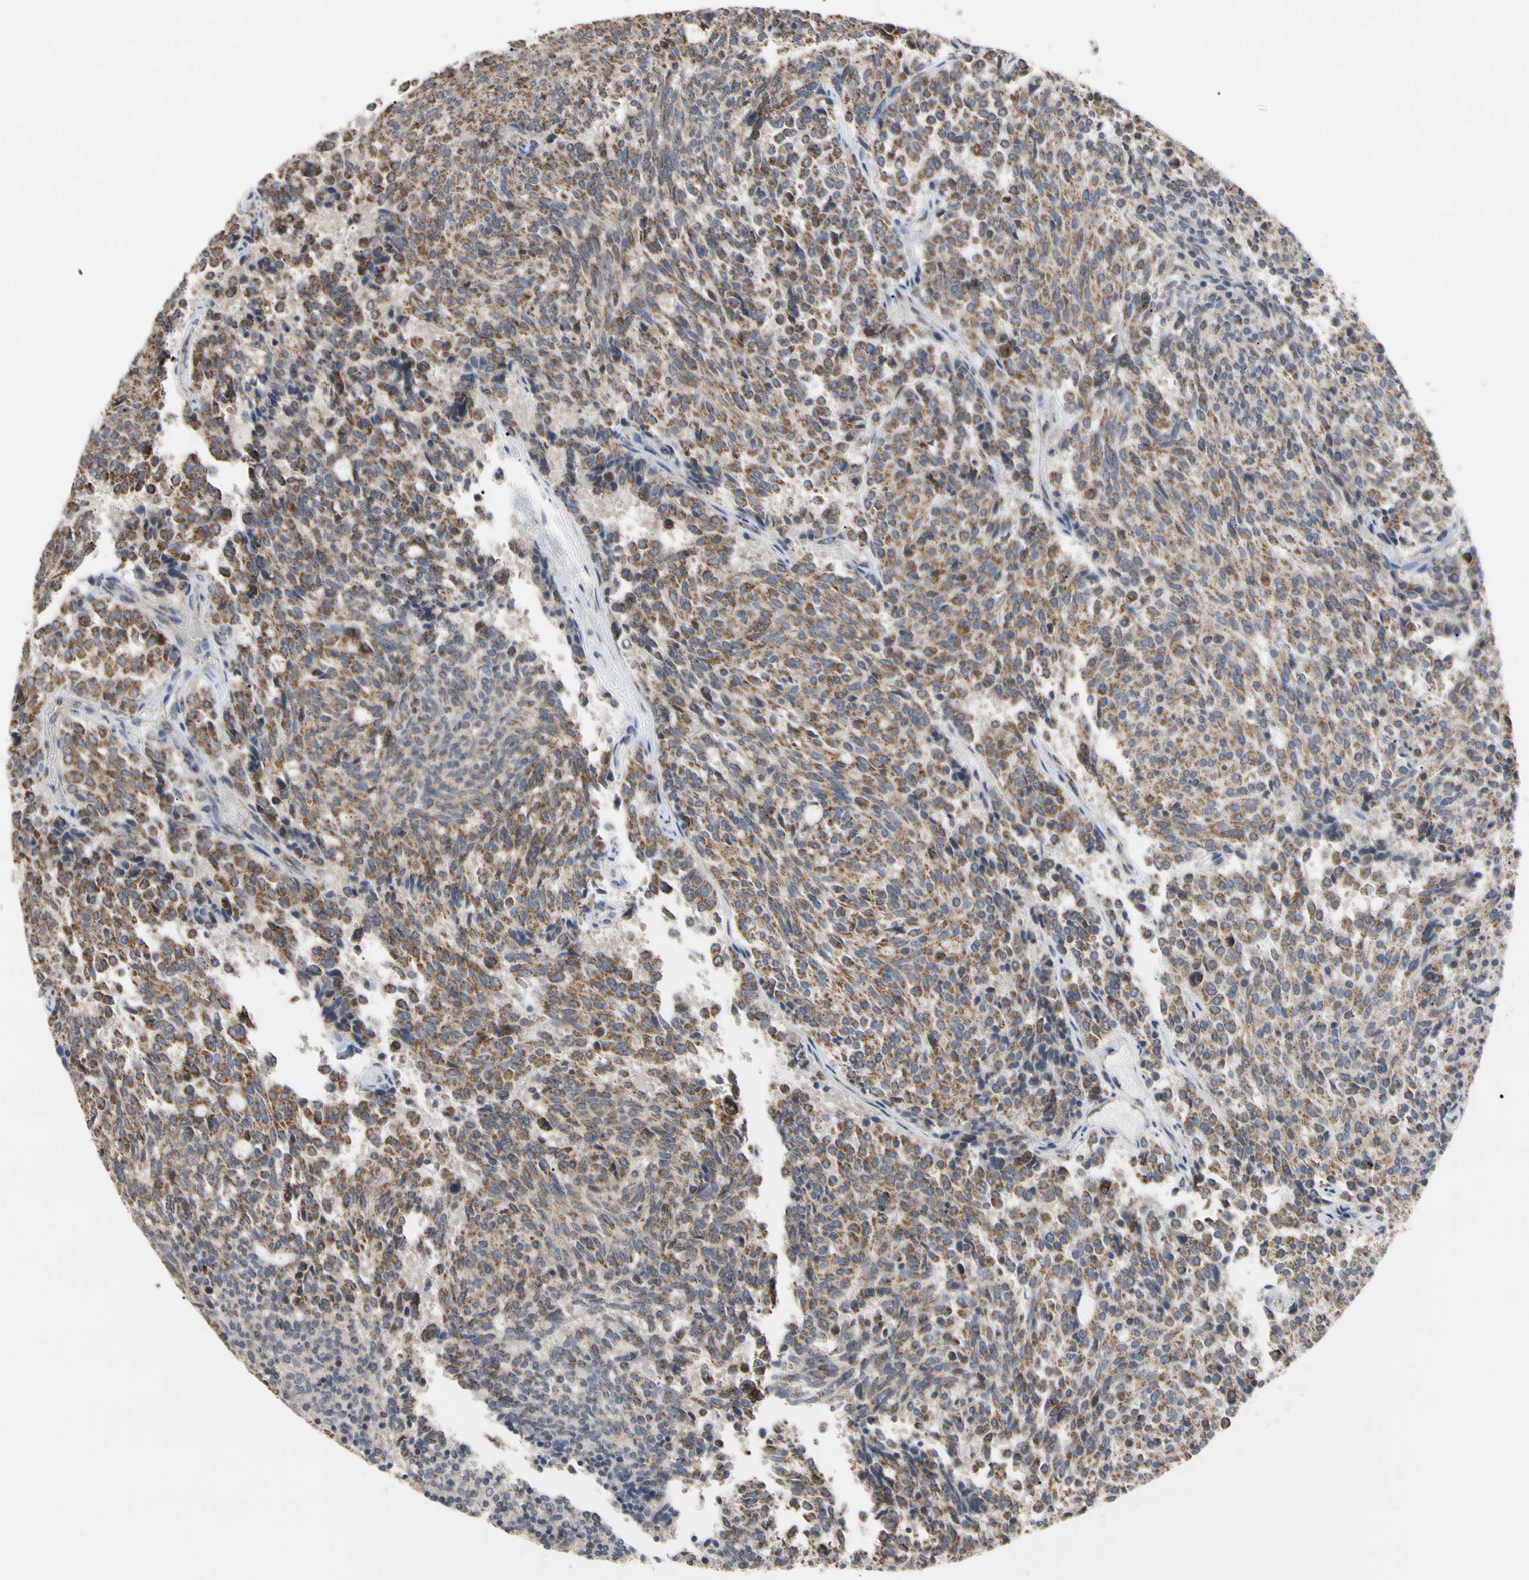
{"staining": {"intensity": "moderate", "quantity": ">75%", "location": "cytoplasmic/membranous"}, "tissue": "carcinoid", "cell_type": "Tumor cells", "image_type": "cancer", "snomed": [{"axis": "morphology", "description": "Carcinoid, malignant, NOS"}, {"axis": "topography", "description": "Pancreas"}], "caption": "Immunohistochemical staining of carcinoid (malignant) displays medium levels of moderate cytoplasmic/membranous expression in about >75% of tumor cells.", "gene": "FAM110B", "patient": {"sex": "female", "age": 54}}